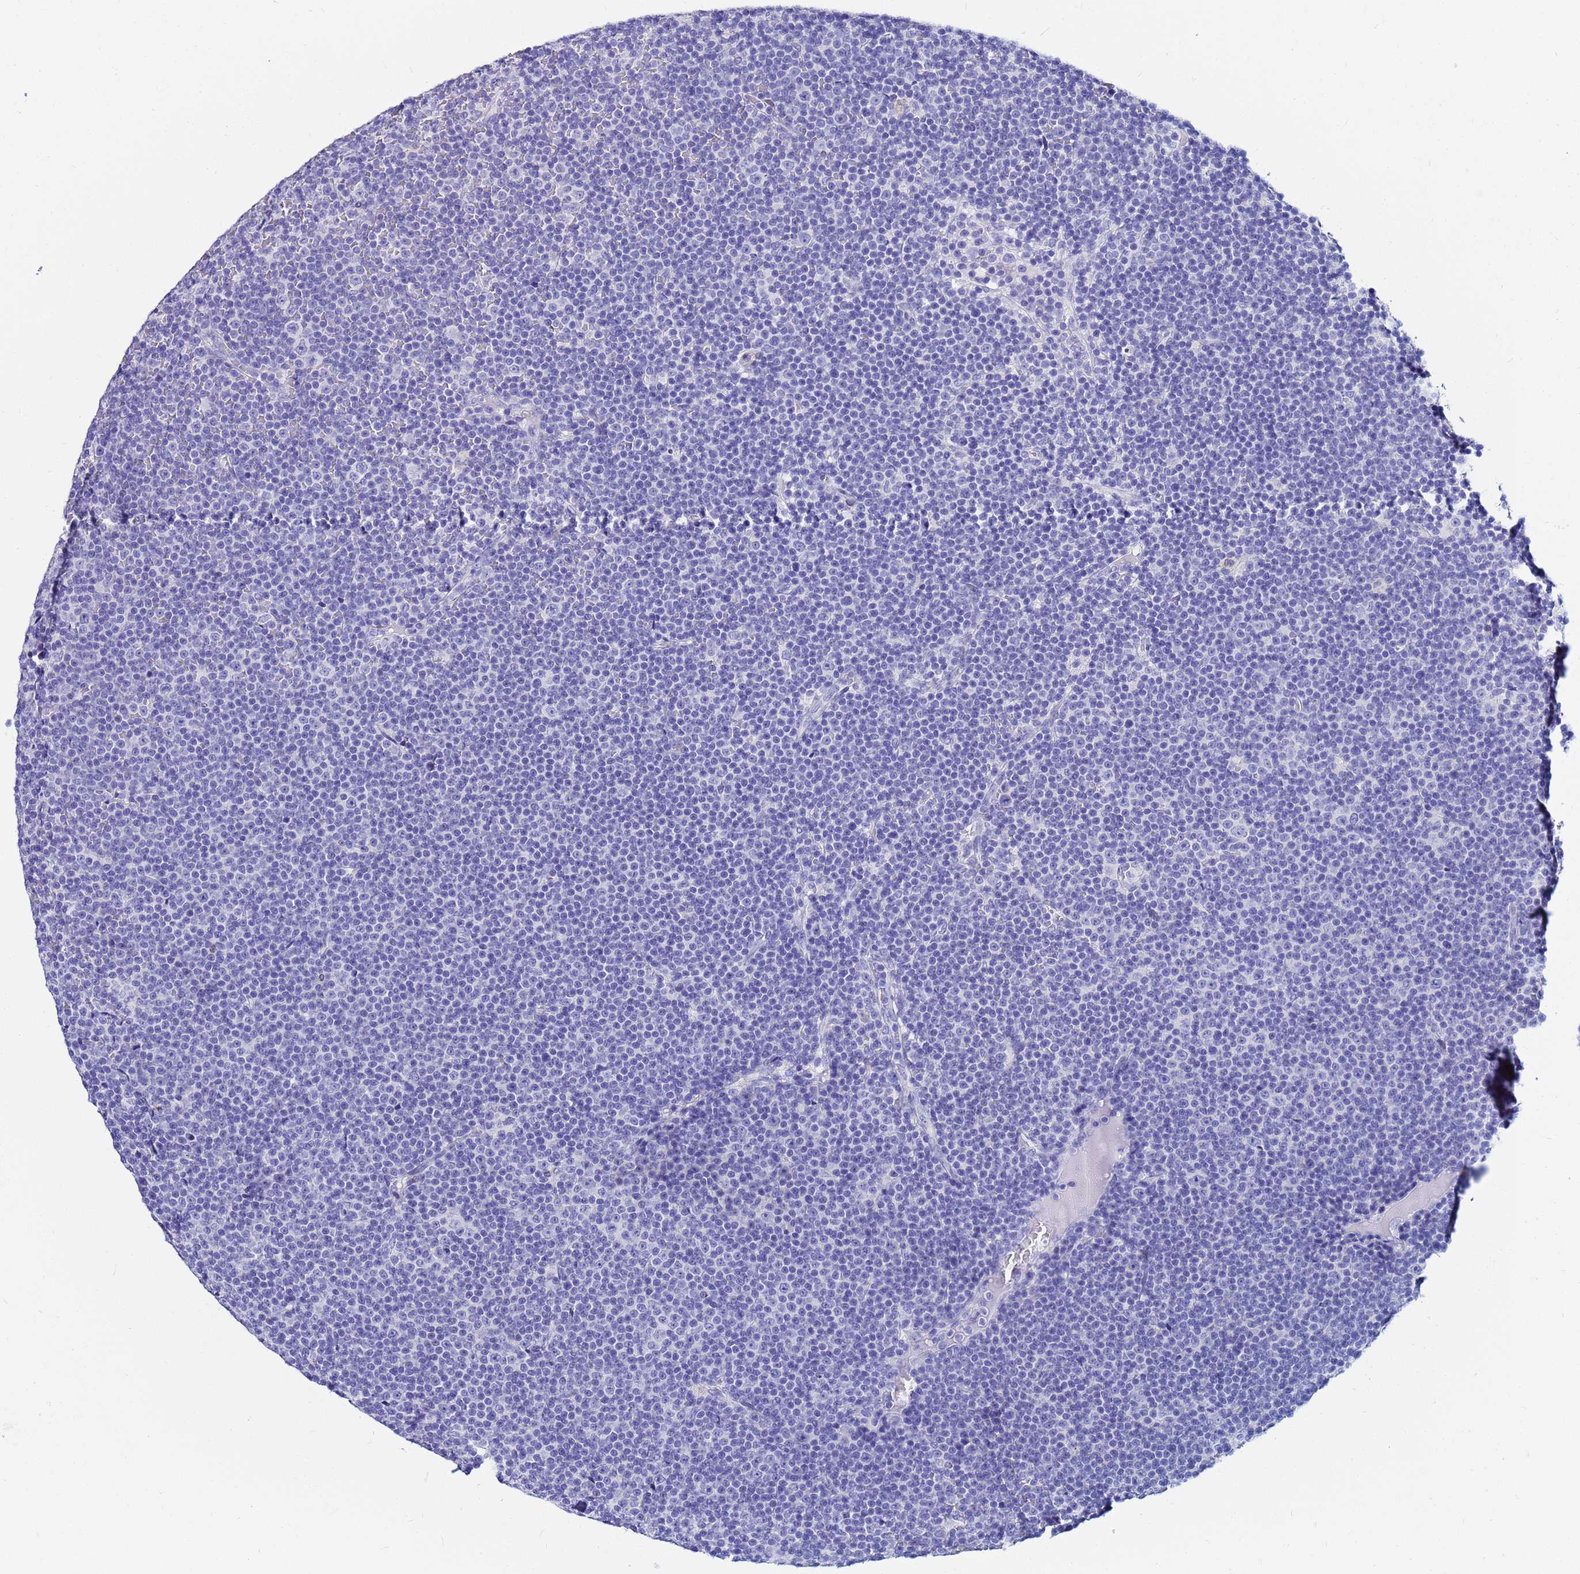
{"staining": {"intensity": "negative", "quantity": "none", "location": "none"}, "tissue": "lymphoma", "cell_type": "Tumor cells", "image_type": "cancer", "snomed": [{"axis": "morphology", "description": "Malignant lymphoma, non-Hodgkin's type, Low grade"}, {"axis": "topography", "description": "Lymph node"}], "caption": "This is an IHC photomicrograph of malignant lymphoma, non-Hodgkin's type (low-grade). There is no positivity in tumor cells.", "gene": "PPP1R14C", "patient": {"sex": "female", "age": 67}}